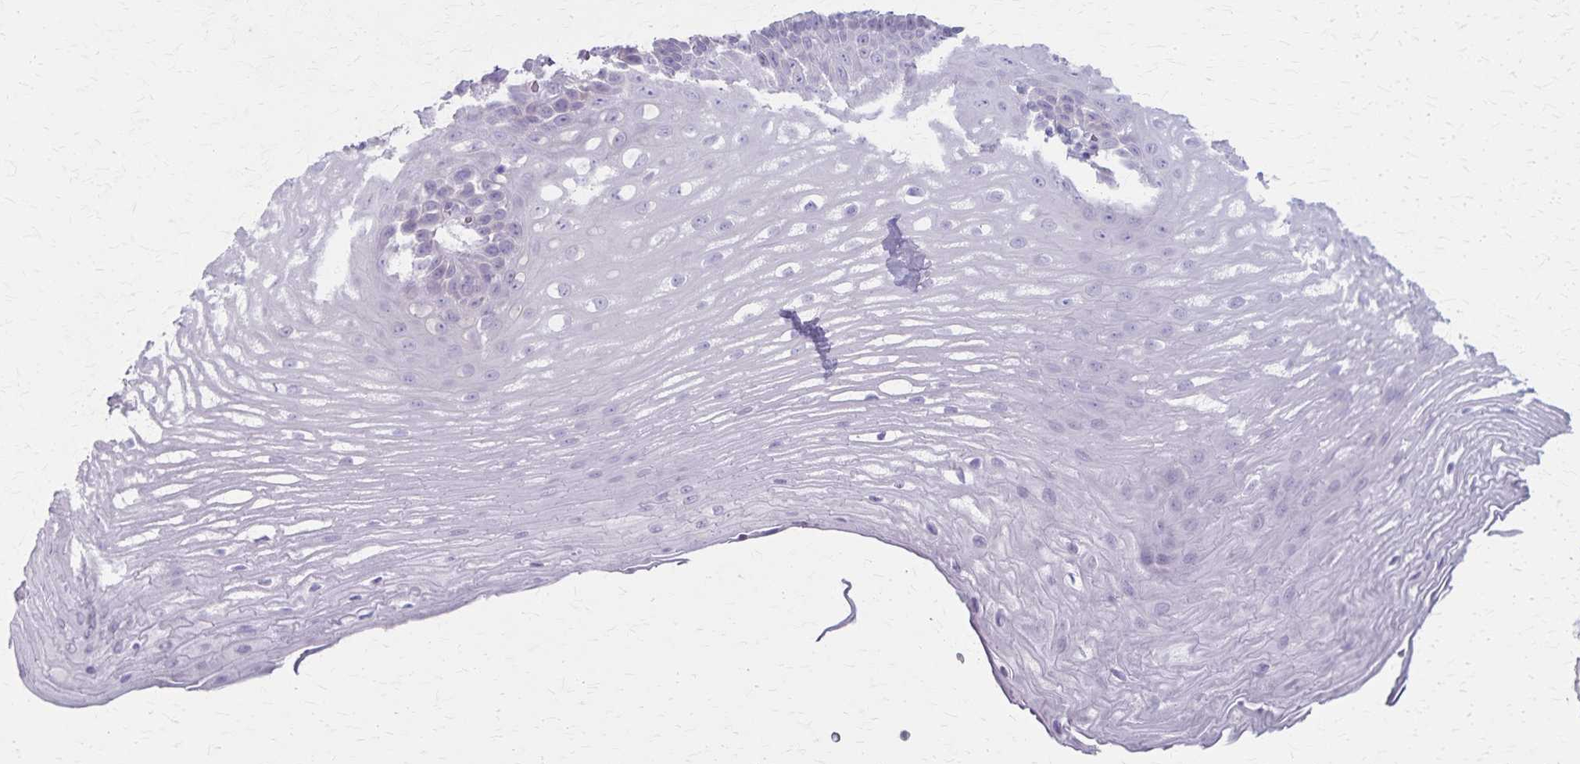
{"staining": {"intensity": "negative", "quantity": "none", "location": "none"}, "tissue": "esophagus", "cell_type": "Squamous epithelial cells", "image_type": "normal", "snomed": [{"axis": "morphology", "description": "Normal tissue, NOS"}, {"axis": "topography", "description": "Esophagus"}], "caption": "Squamous epithelial cells show no significant positivity in benign esophagus. The staining is performed using DAB (3,3'-diaminobenzidine) brown chromogen with nuclei counter-stained in using hematoxylin.", "gene": "RASL10B", "patient": {"sex": "male", "age": 62}}